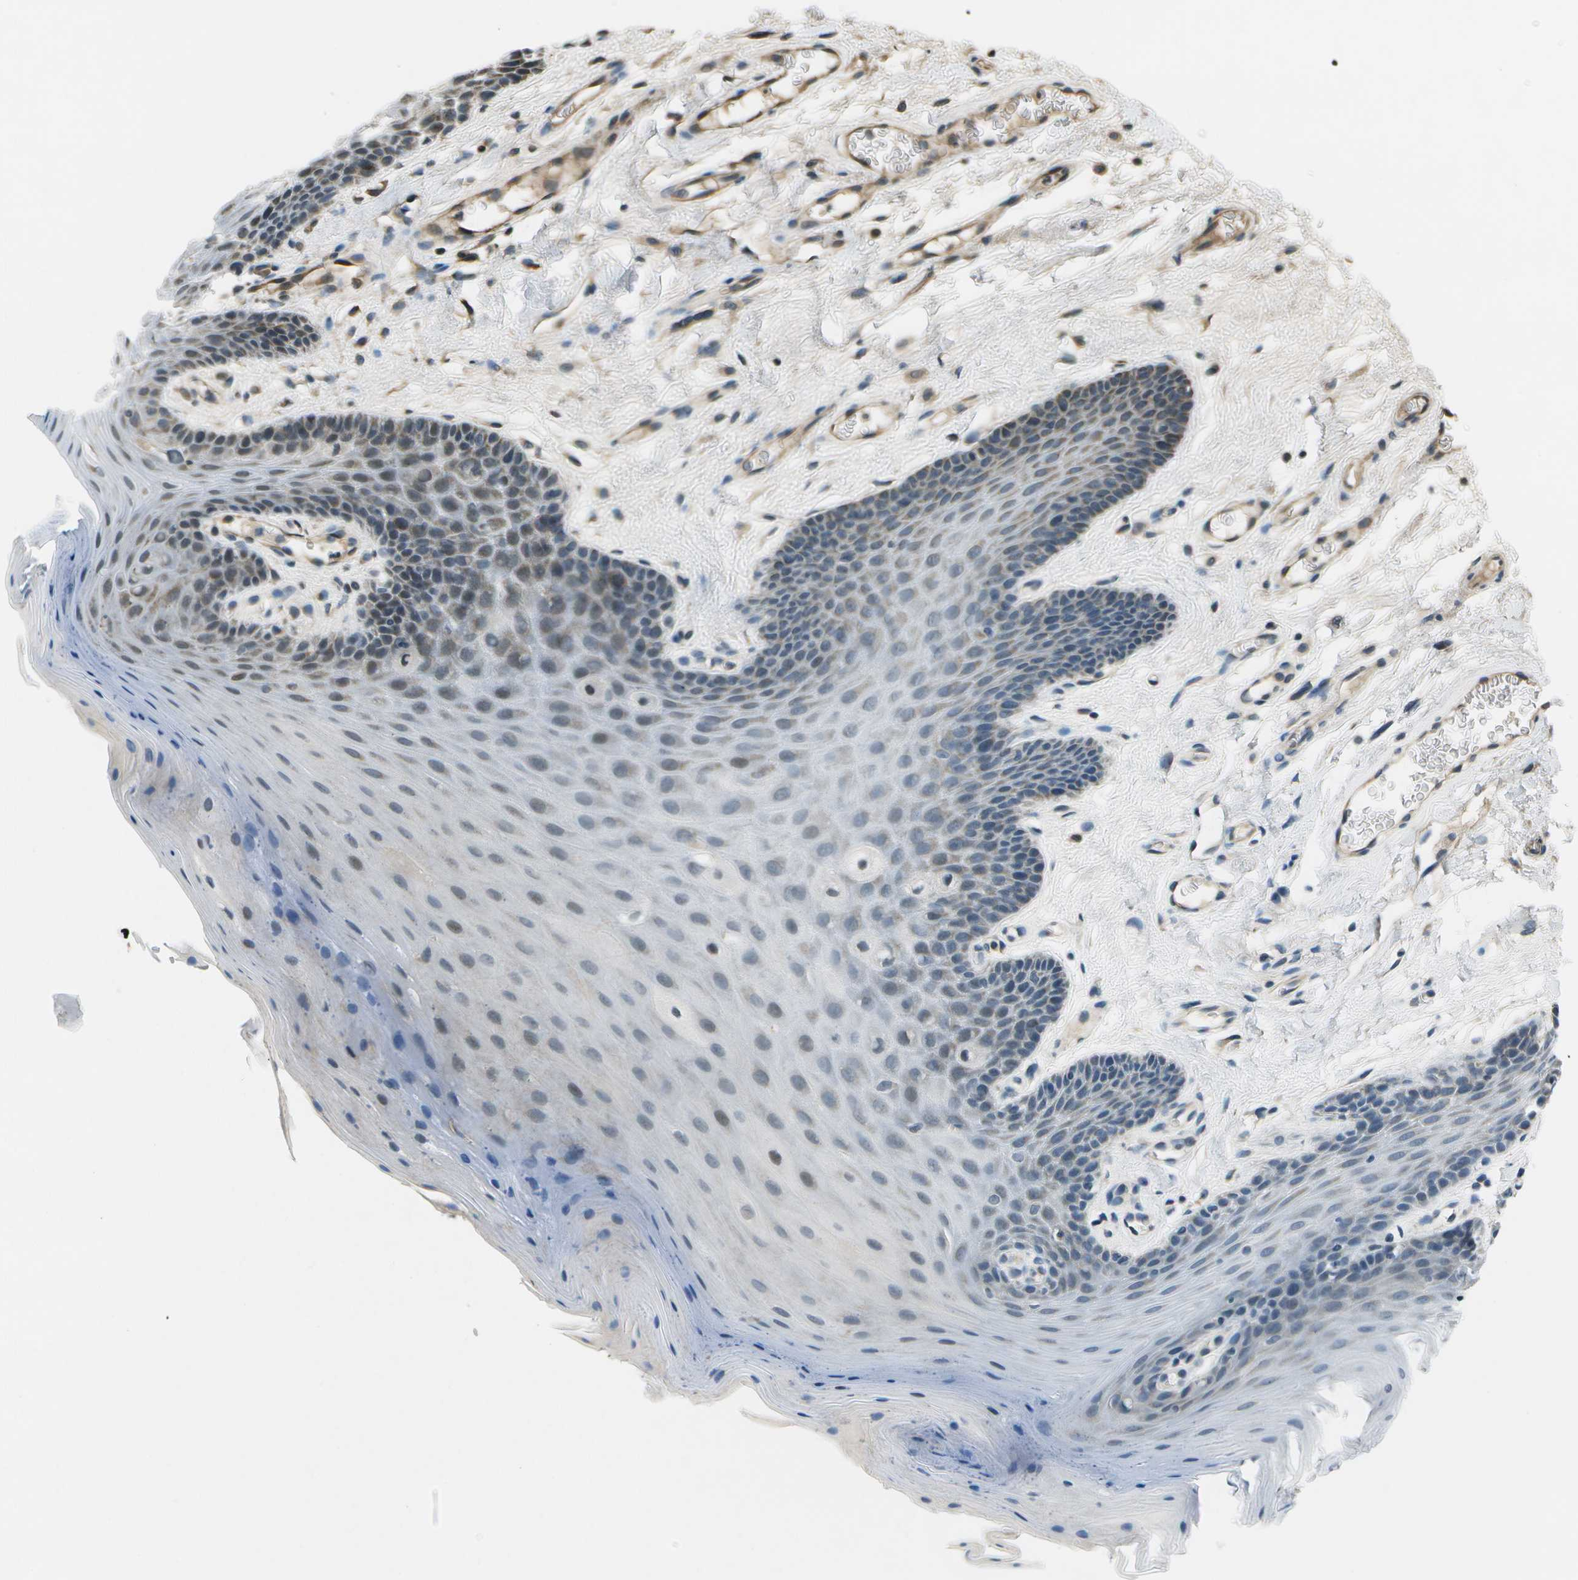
{"staining": {"intensity": "weak", "quantity": "<25%", "location": "cytoplasmic/membranous,nuclear"}, "tissue": "oral mucosa", "cell_type": "Squamous epithelial cells", "image_type": "normal", "snomed": [{"axis": "morphology", "description": "Normal tissue, NOS"}, {"axis": "morphology", "description": "Squamous cell carcinoma, NOS"}, {"axis": "topography", "description": "Oral tissue"}, {"axis": "topography", "description": "Head-Neck"}], "caption": "The immunohistochemistry micrograph has no significant positivity in squamous epithelial cells of oral mucosa. (DAB immunohistochemistry (IHC), high magnification).", "gene": "EIF2AK1", "patient": {"sex": "male", "age": 71}}